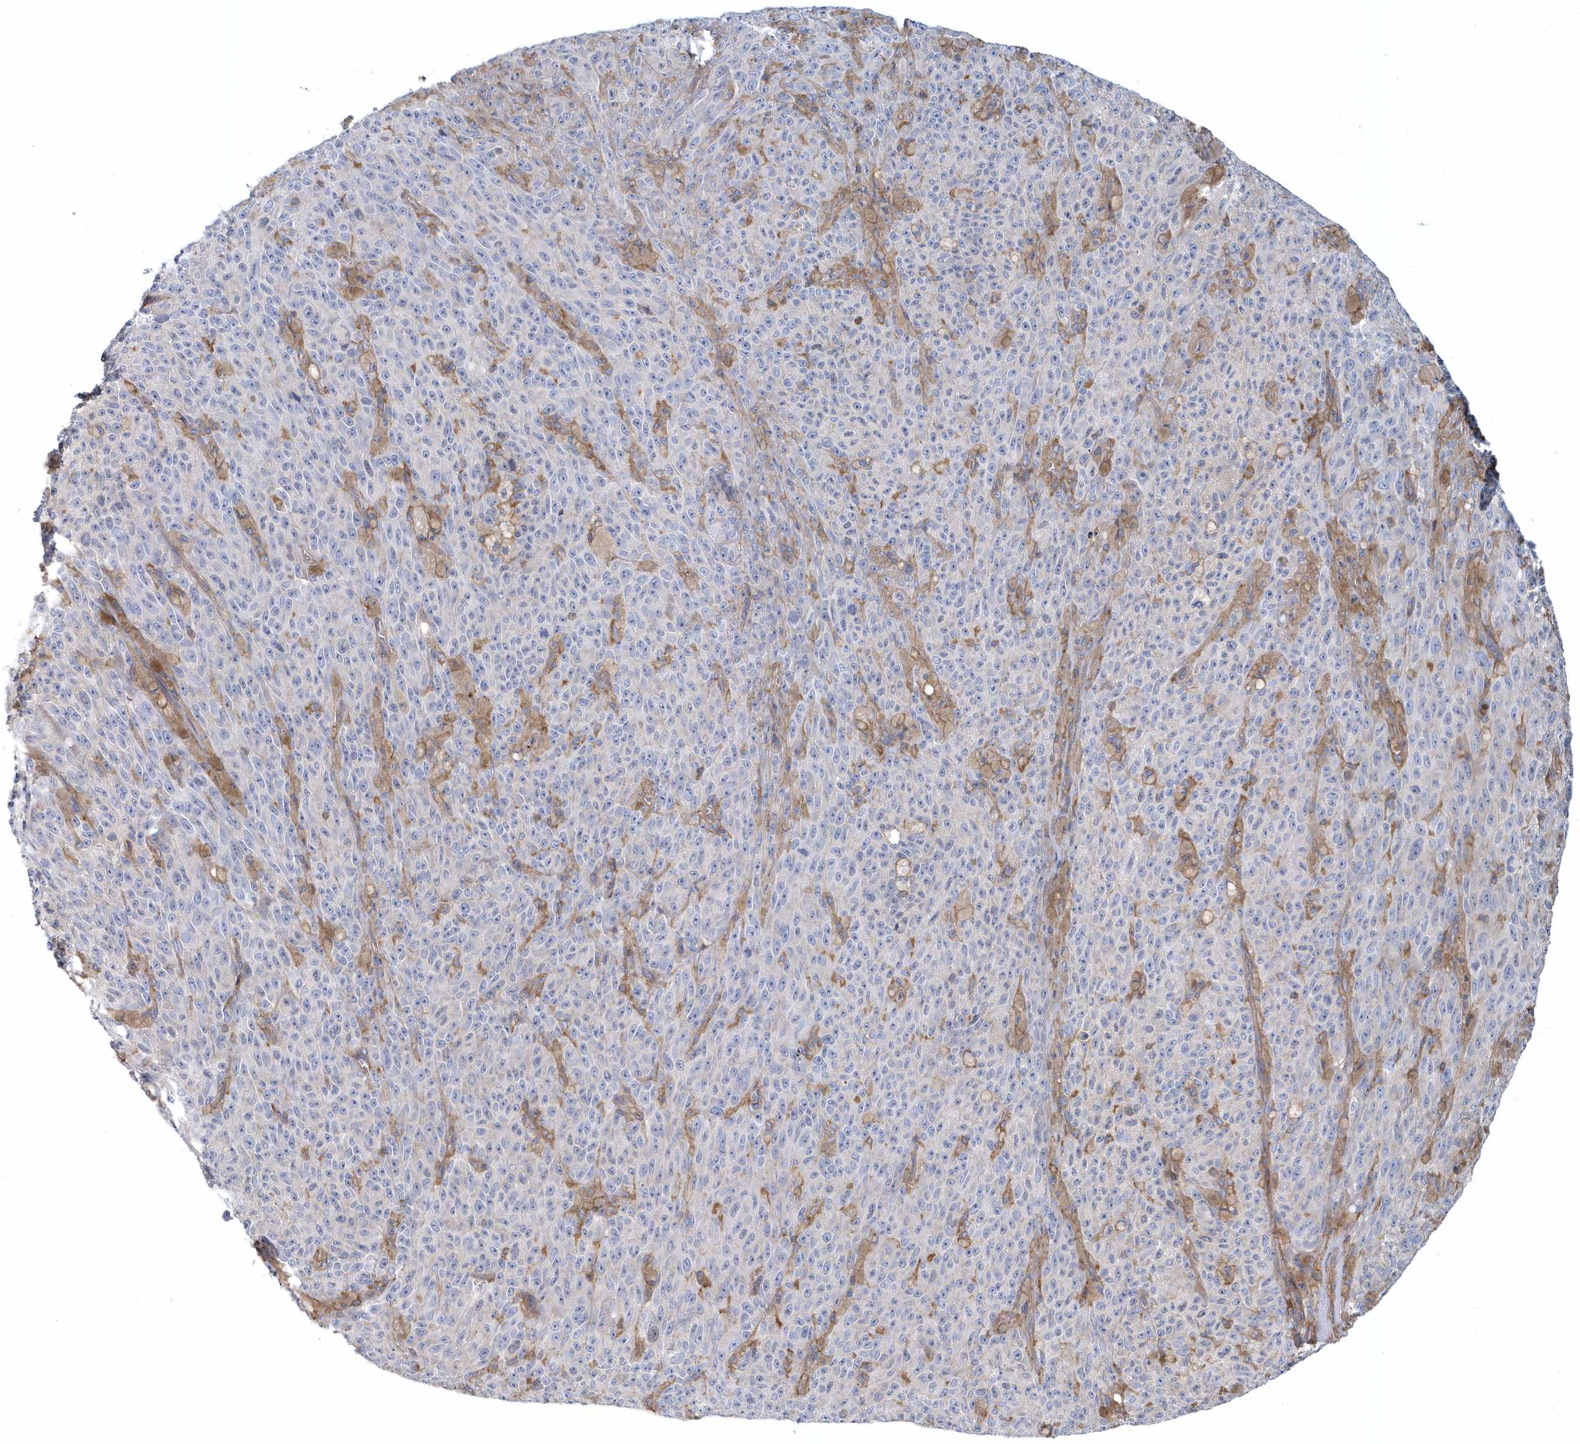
{"staining": {"intensity": "negative", "quantity": "none", "location": "none"}, "tissue": "melanoma", "cell_type": "Tumor cells", "image_type": "cancer", "snomed": [{"axis": "morphology", "description": "Malignant melanoma, NOS"}, {"axis": "topography", "description": "Skin"}], "caption": "There is no significant staining in tumor cells of melanoma.", "gene": "ARAP2", "patient": {"sex": "female", "age": 82}}